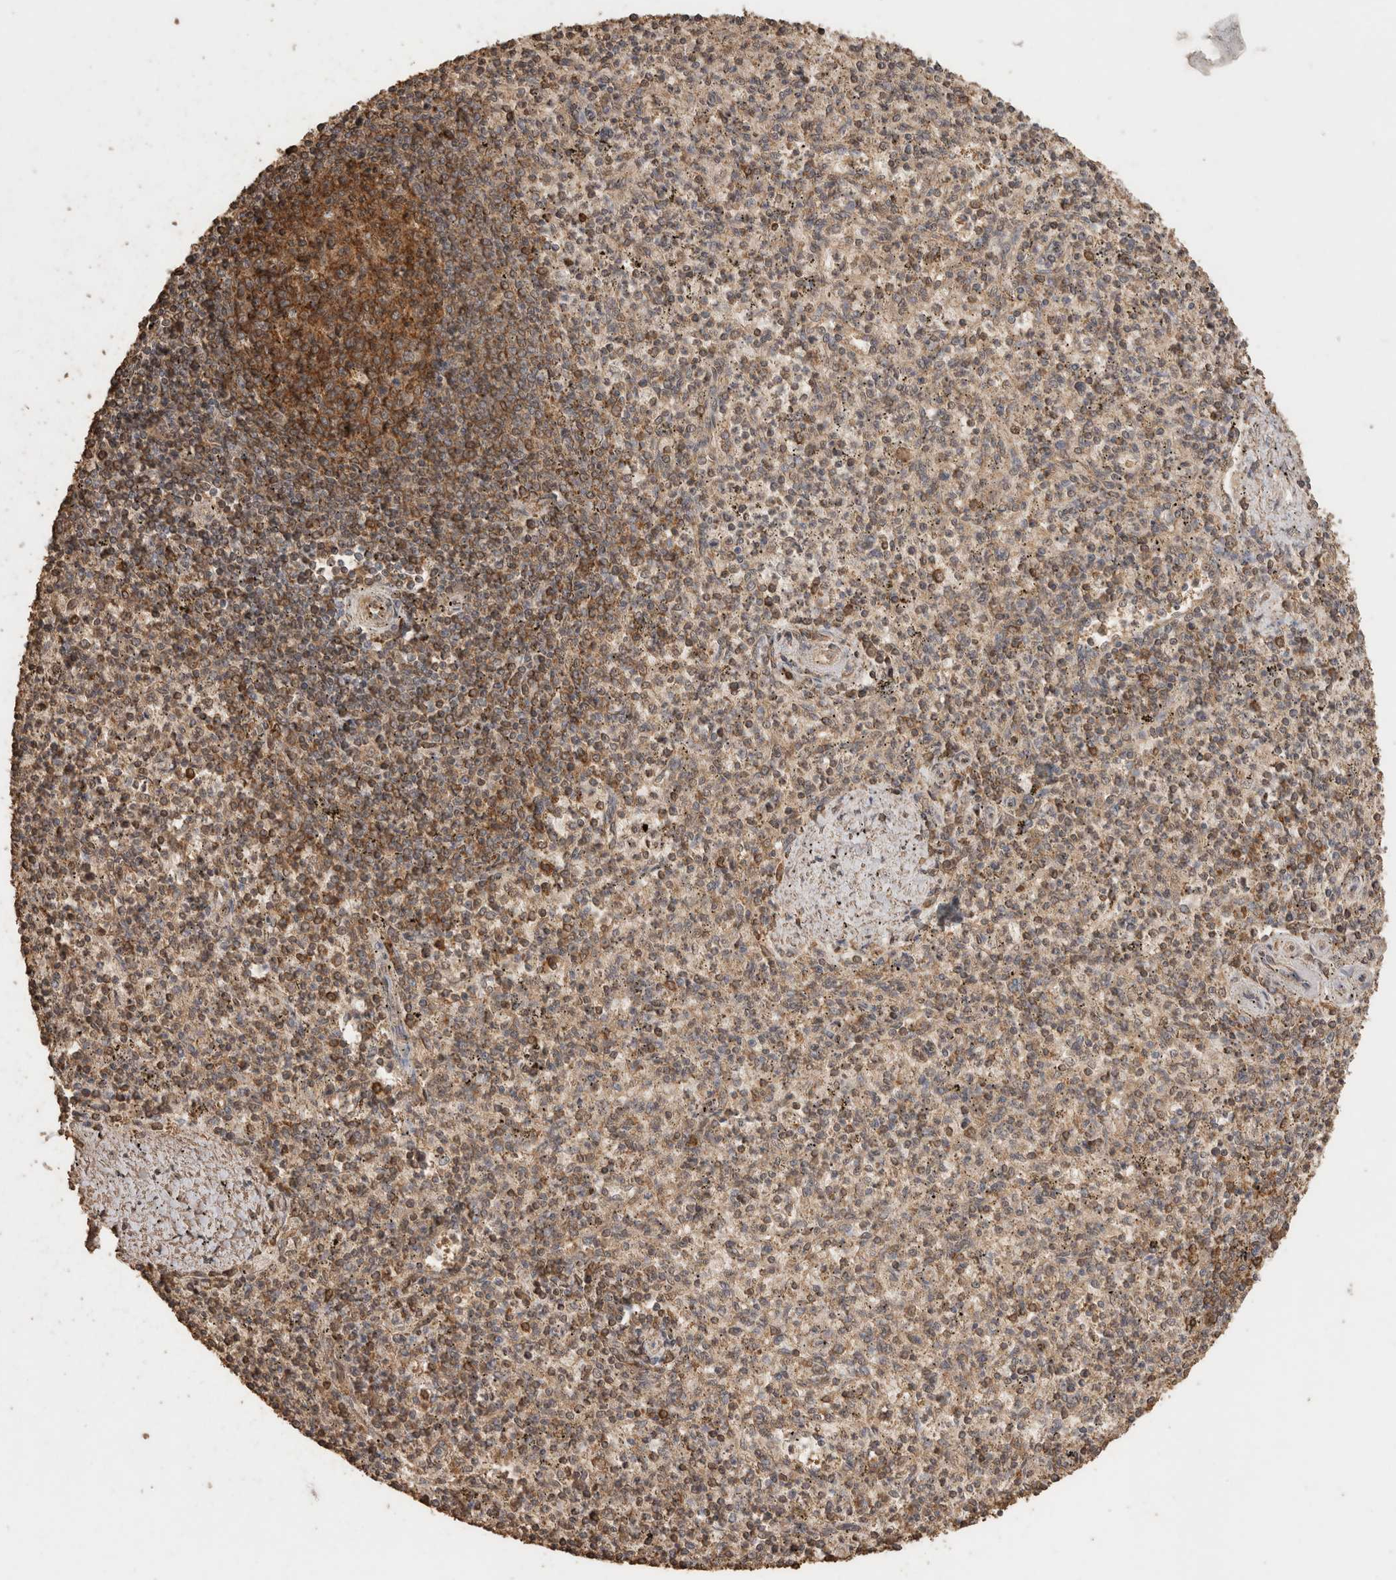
{"staining": {"intensity": "weak", "quantity": "25%-75%", "location": "cytoplasmic/membranous"}, "tissue": "spleen", "cell_type": "Cells in red pulp", "image_type": "normal", "snomed": [{"axis": "morphology", "description": "Normal tissue, NOS"}, {"axis": "topography", "description": "Spleen"}], "caption": "Weak cytoplasmic/membranous positivity for a protein is seen in approximately 25%-75% of cells in red pulp of normal spleen using immunohistochemistry.", "gene": "CX3CL1", "patient": {"sex": "male", "age": 72}}